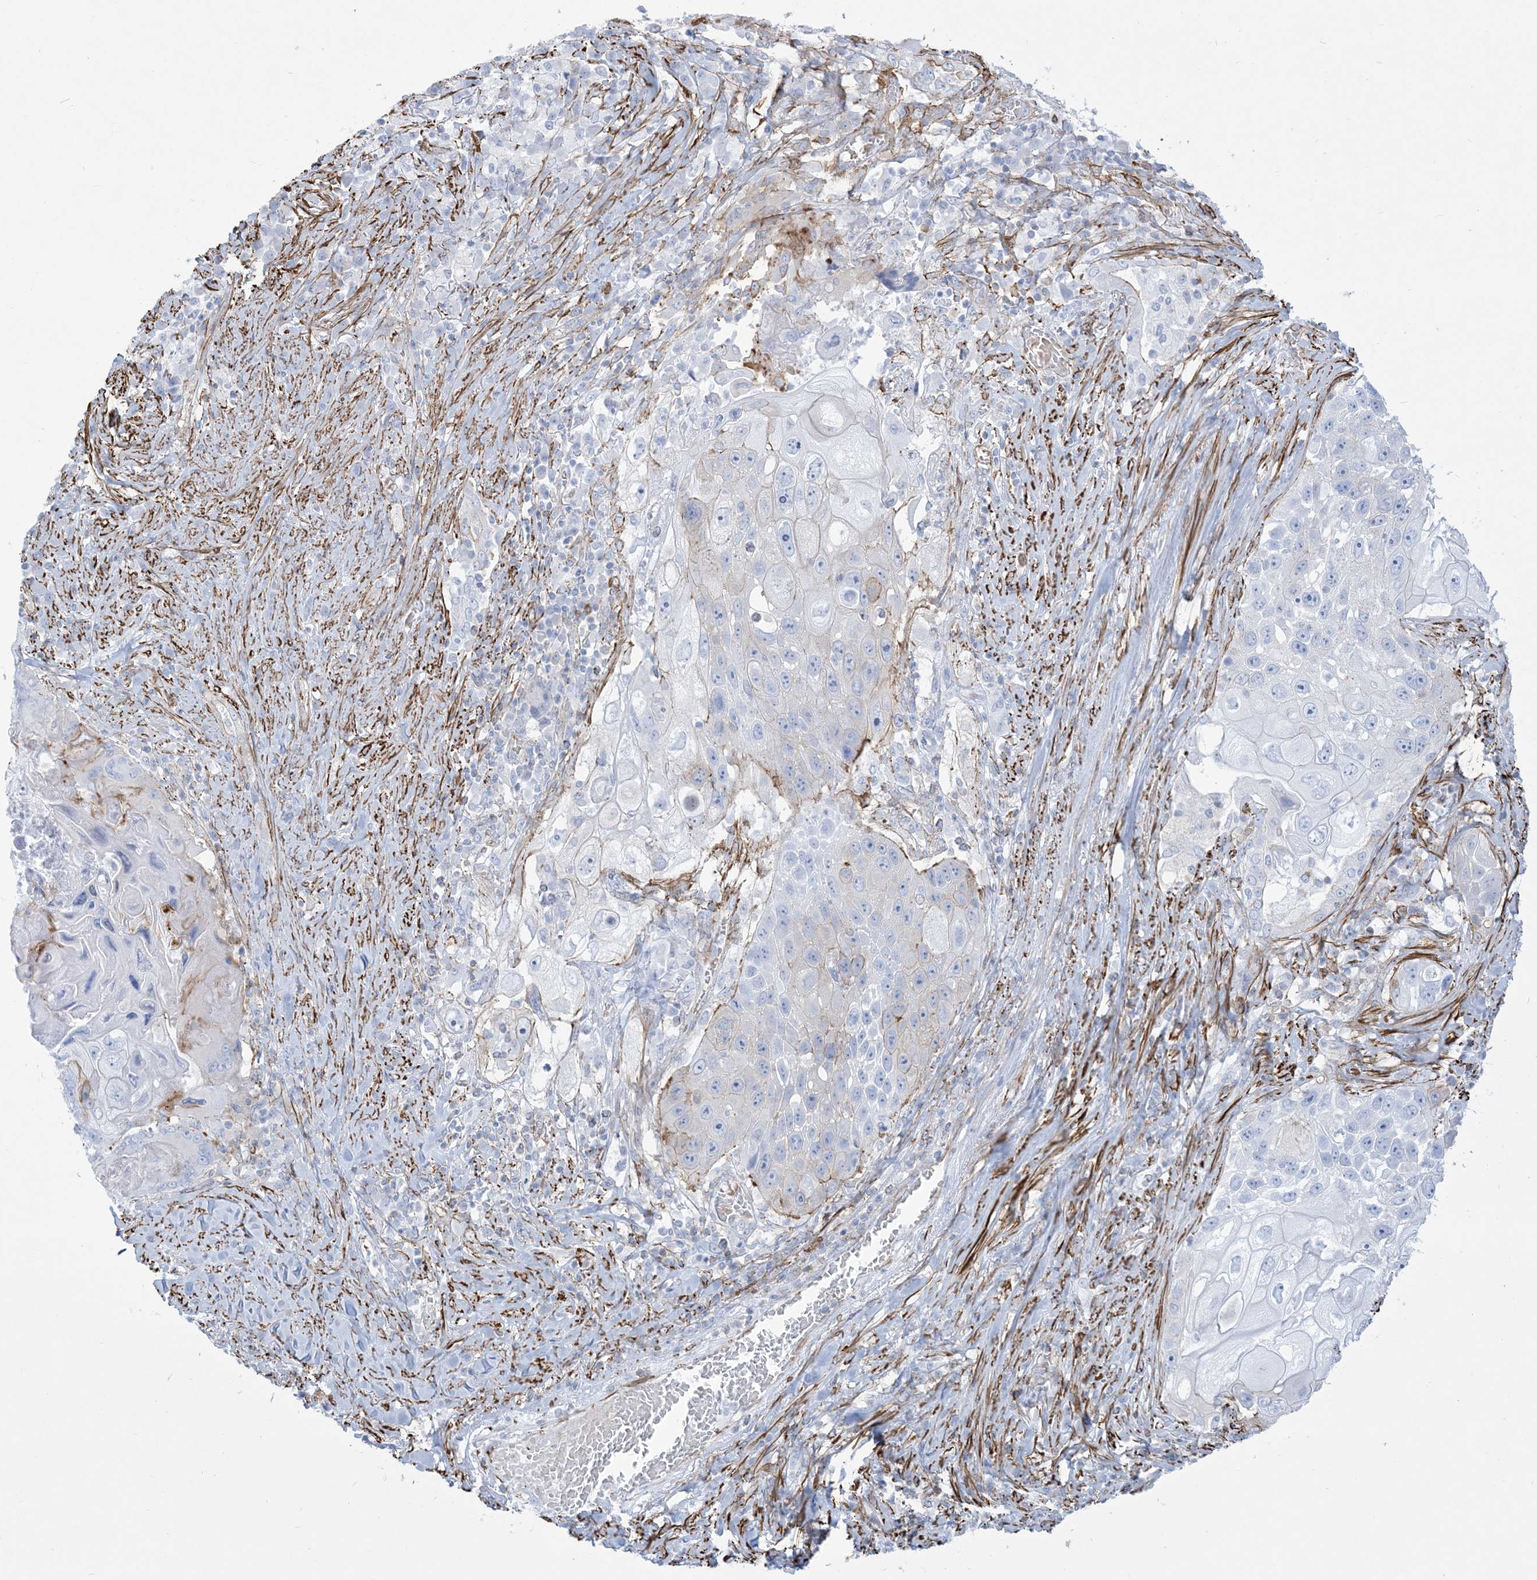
{"staining": {"intensity": "negative", "quantity": "none", "location": "none"}, "tissue": "lung cancer", "cell_type": "Tumor cells", "image_type": "cancer", "snomed": [{"axis": "morphology", "description": "Squamous cell carcinoma, NOS"}, {"axis": "topography", "description": "Lung"}], "caption": "The image reveals no significant positivity in tumor cells of lung cancer (squamous cell carcinoma).", "gene": "B3GNT7", "patient": {"sex": "male", "age": 61}}